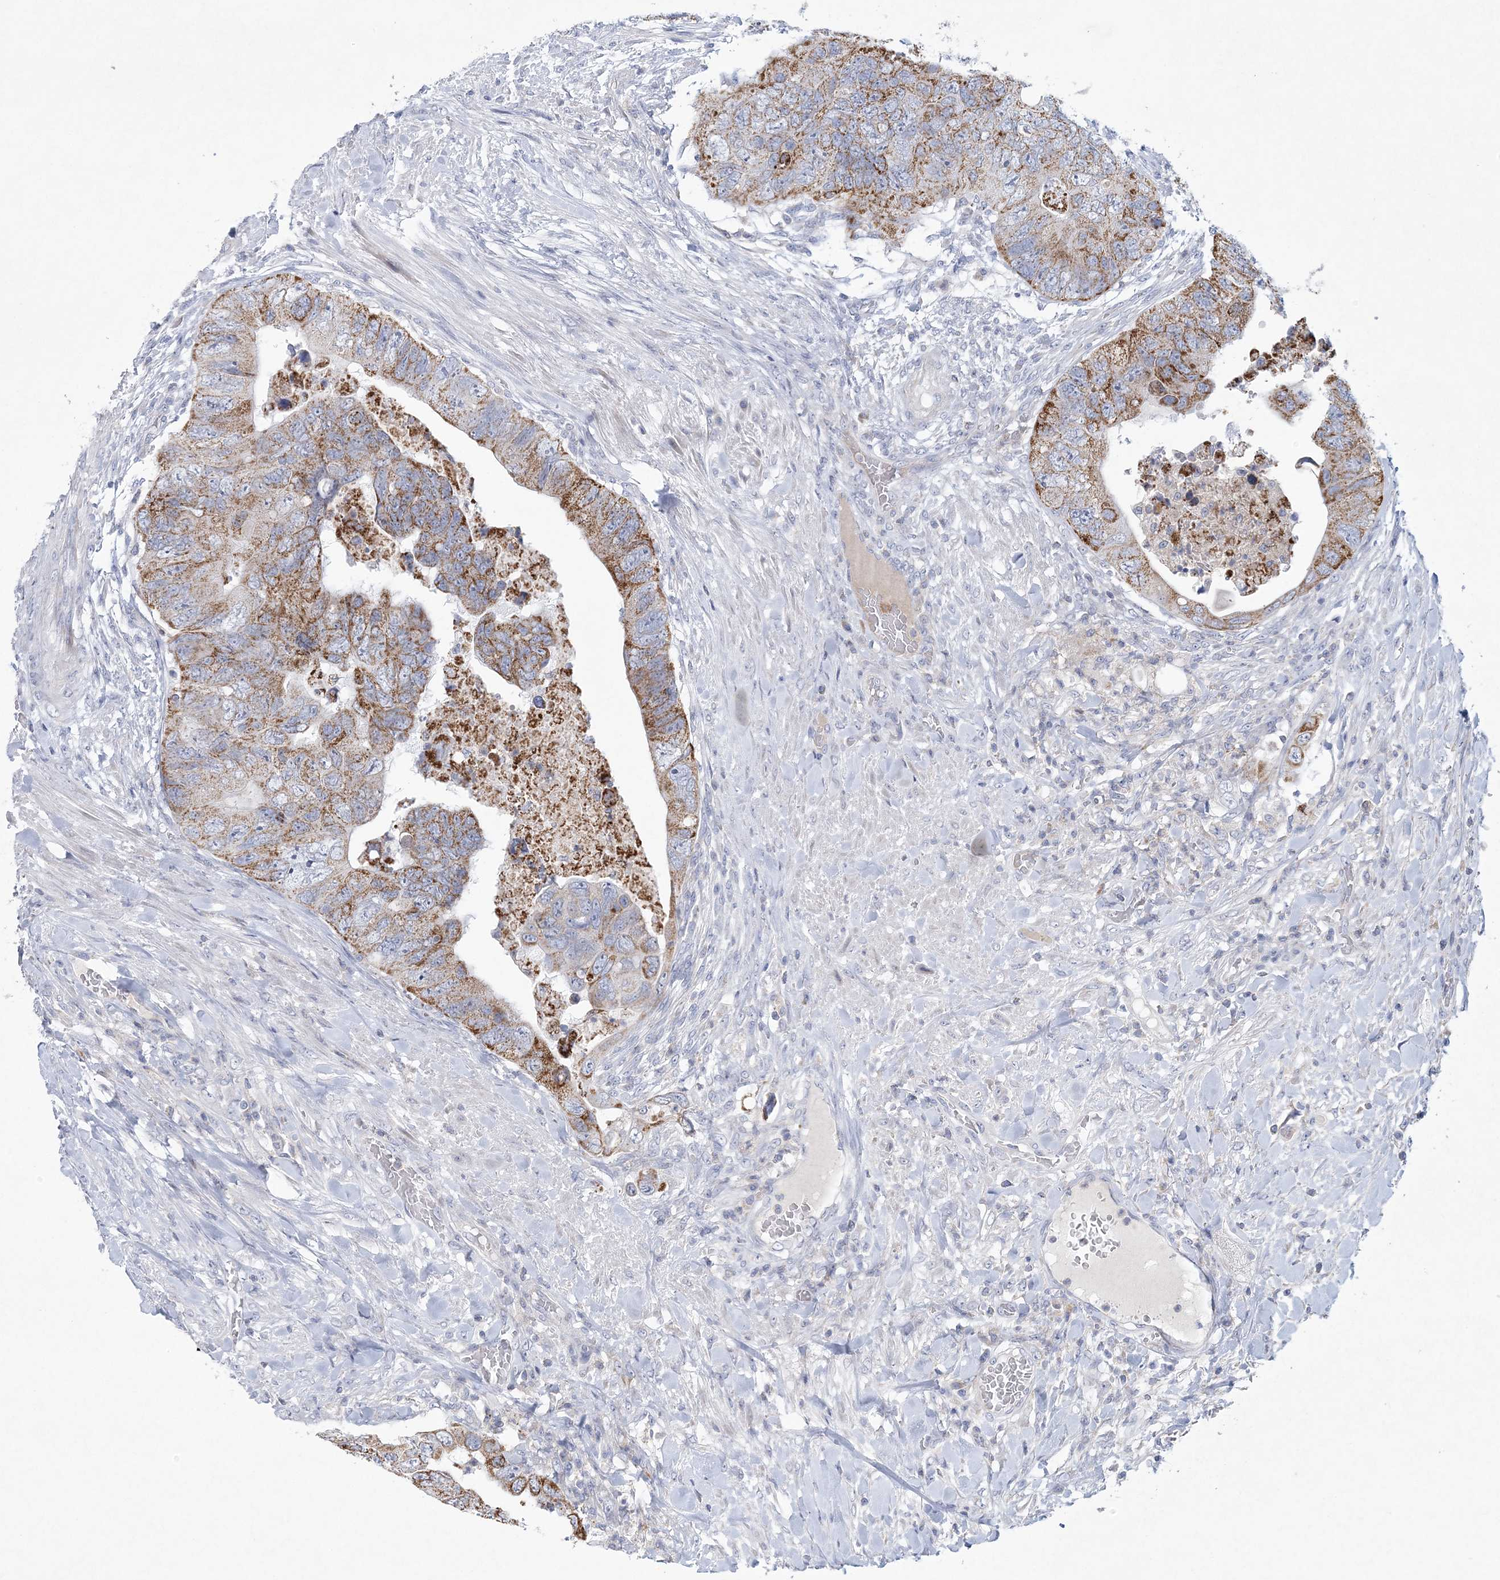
{"staining": {"intensity": "moderate", "quantity": ">75%", "location": "cytoplasmic/membranous"}, "tissue": "colorectal cancer", "cell_type": "Tumor cells", "image_type": "cancer", "snomed": [{"axis": "morphology", "description": "Adenocarcinoma, NOS"}, {"axis": "topography", "description": "Rectum"}], "caption": "Colorectal adenocarcinoma was stained to show a protein in brown. There is medium levels of moderate cytoplasmic/membranous positivity in approximately >75% of tumor cells.", "gene": "NIPAL1", "patient": {"sex": "male", "age": 63}}